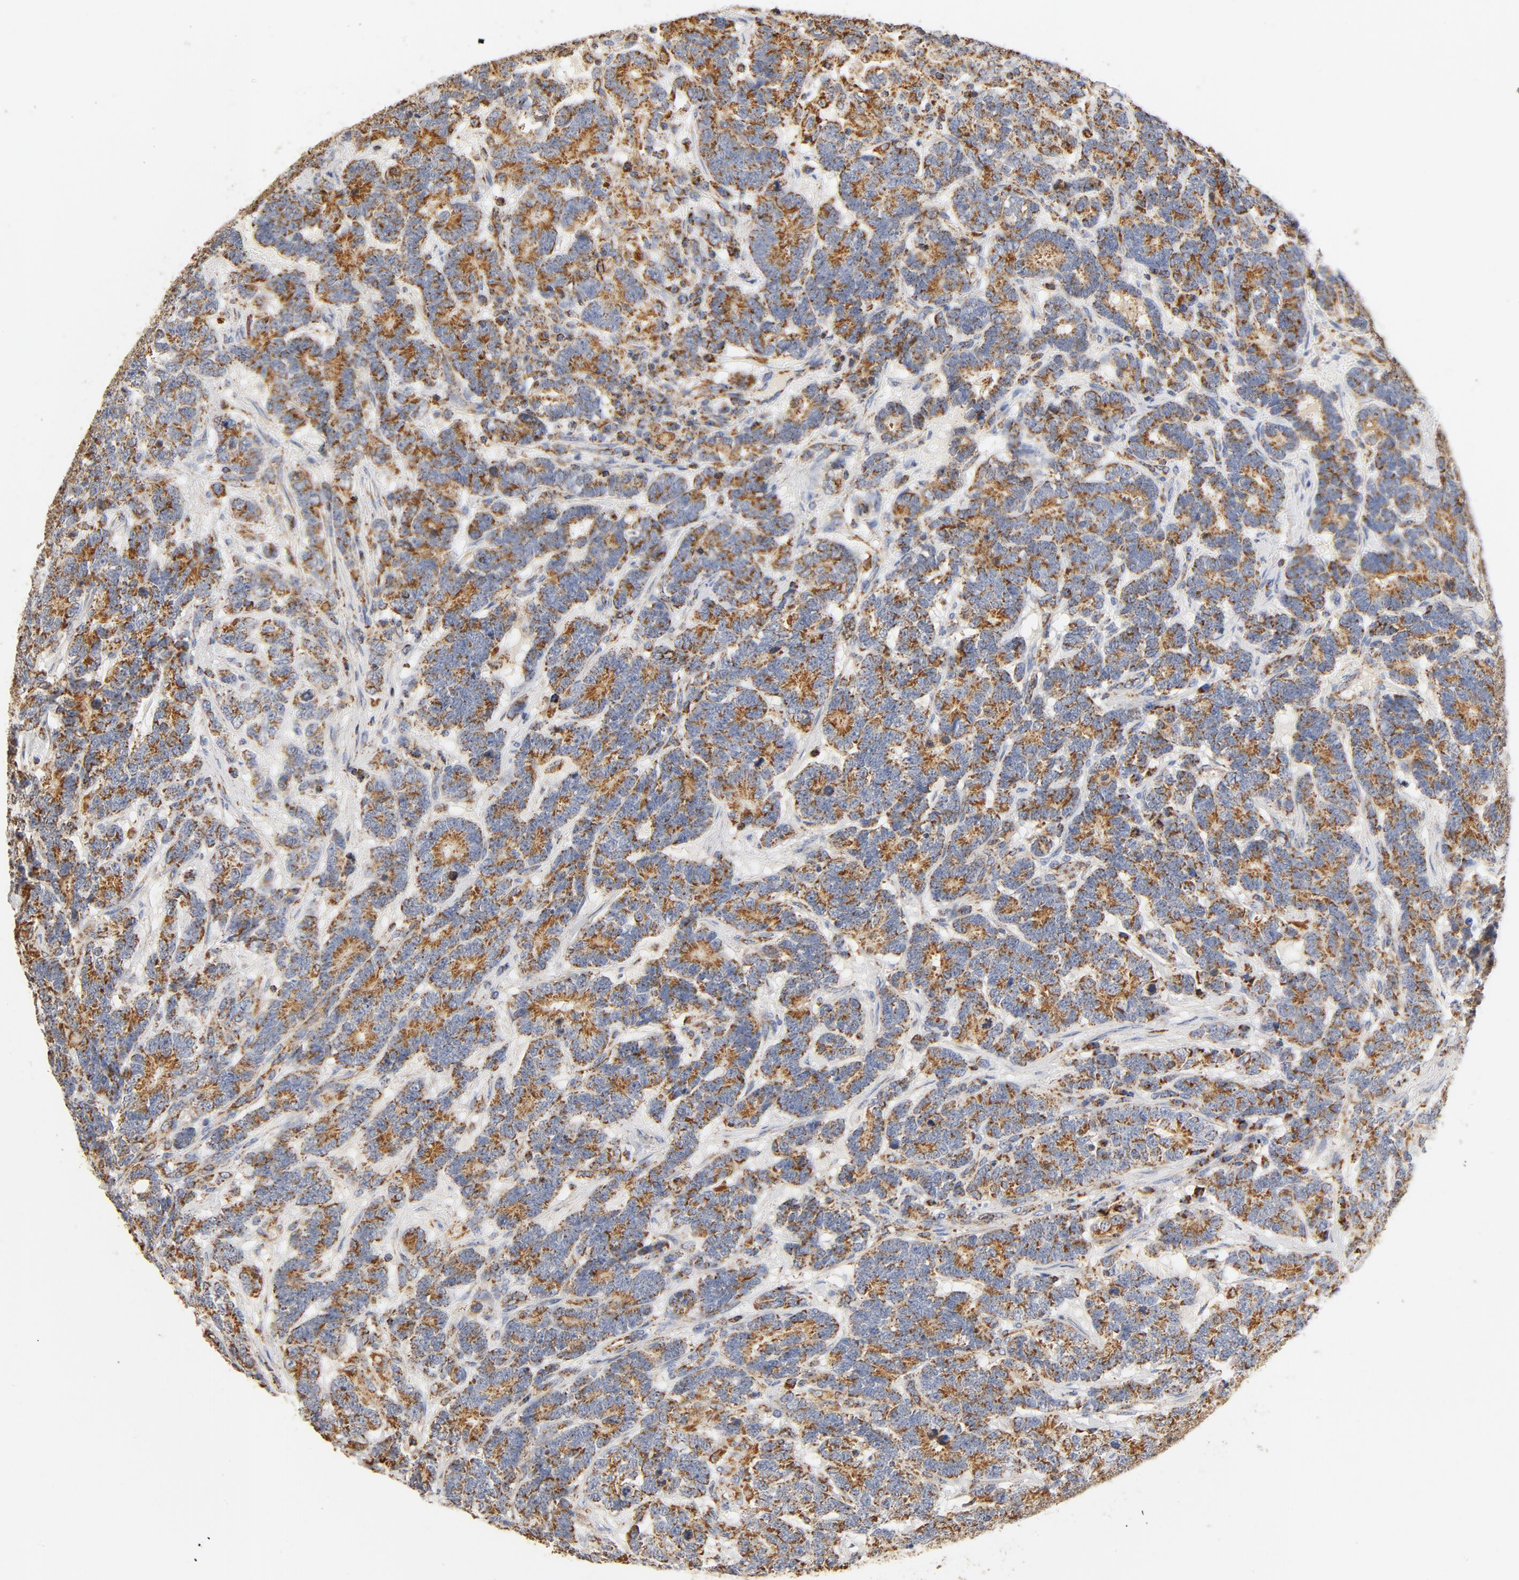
{"staining": {"intensity": "moderate", "quantity": ">75%", "location": "cytoplasmic/membranous"}, "tissue": "testis cancer", "cell_type": "Tumor cells", "image_type": "cancer", "snomed": [{"axis": "morphology", "description": "Carcinoma, Embryonal, NOS"}, {"axis": "topography", "description": "Testis"}], "caption": "Immunohistochemical staining of testis cancer demonstrates medium levels of moderate cytoplasmic/membranous protein positivity in approximately >75% of tumor cells. The staining was performed using DAB to visualize the protein expression in brown, while the nuclei were stained in blue with hematoxylin (Magnification: 20x).", "gene": "COX4I1", "patient": {"sex": "male", "age": 26}}